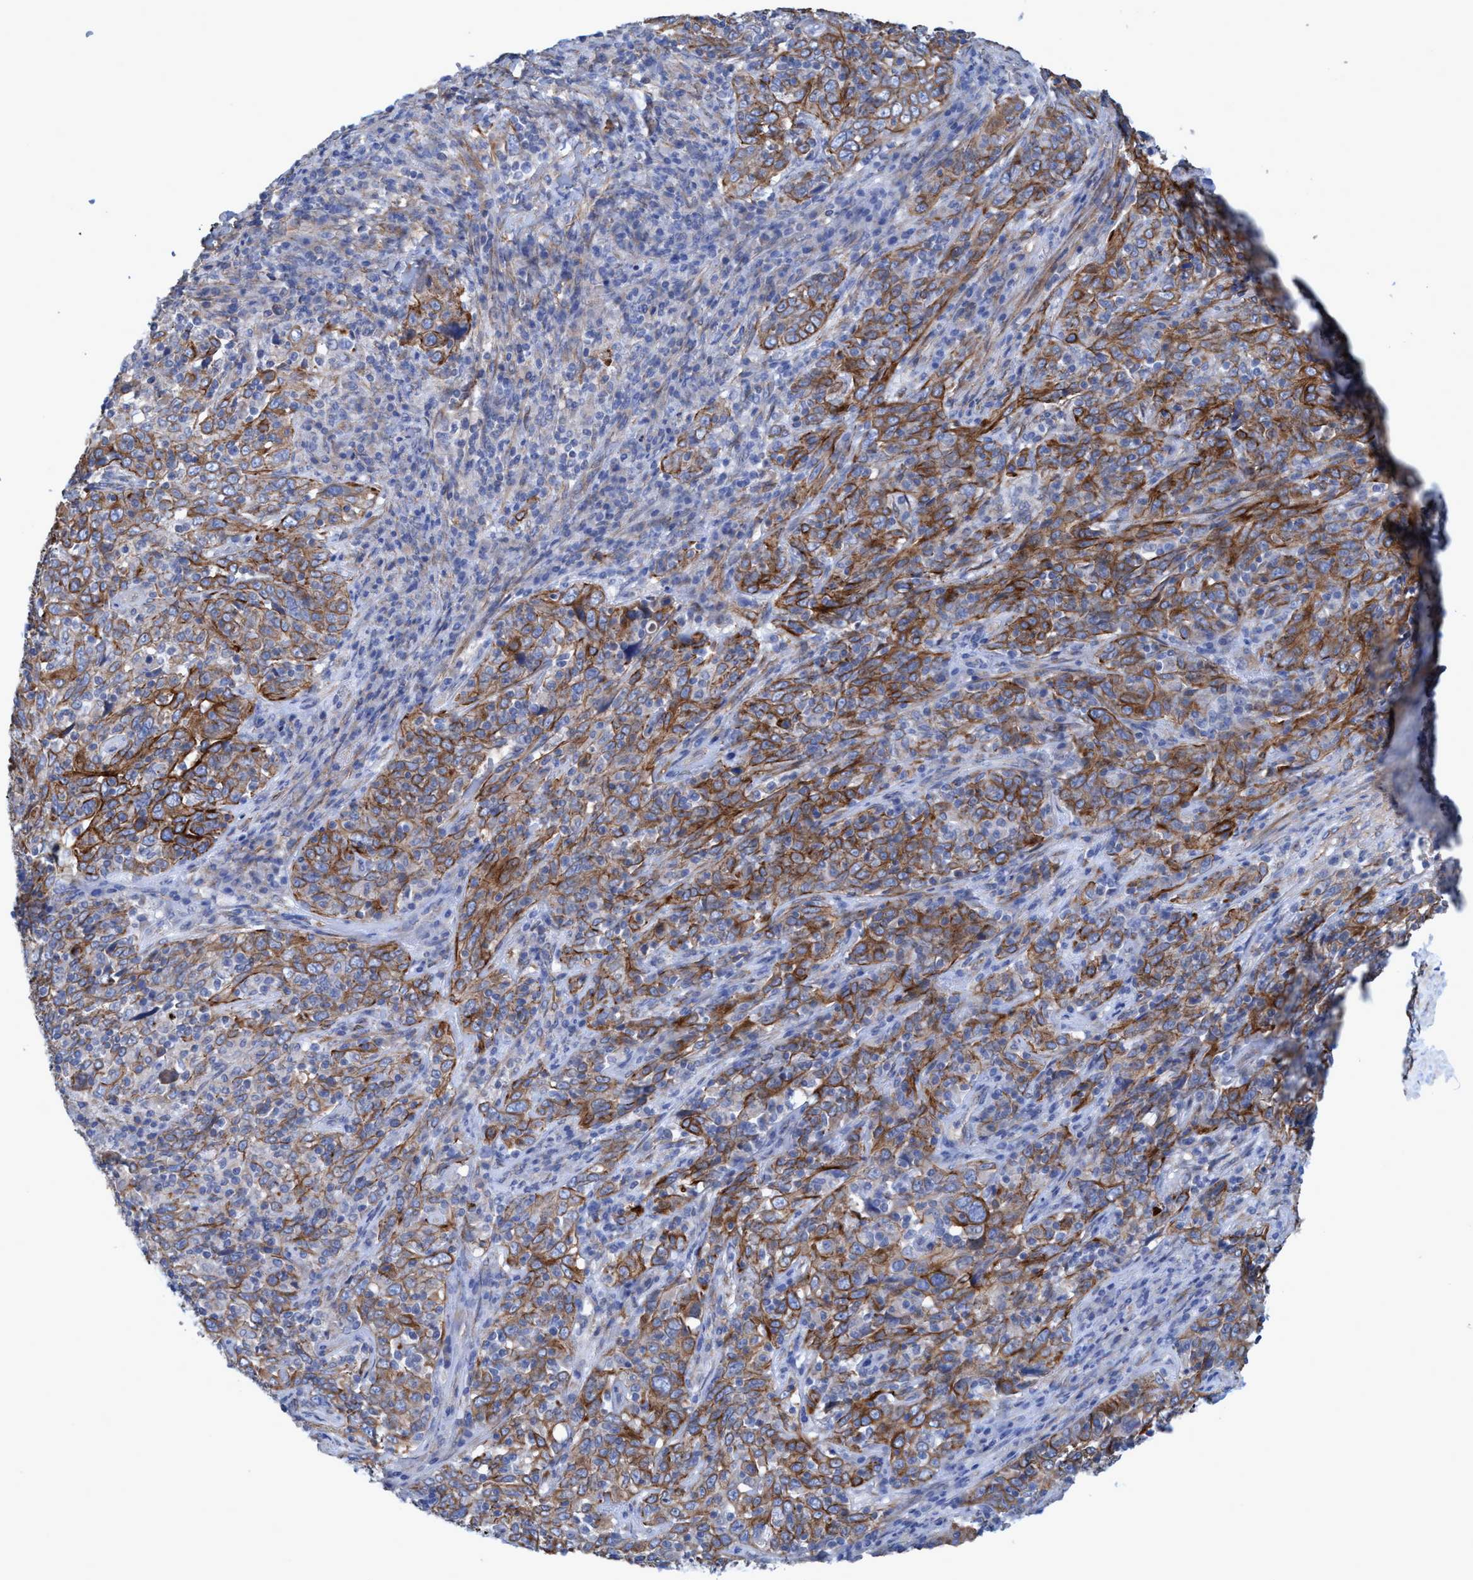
{"staining": {"intensity": "moderate", "quantity": ">75%", "location": "cytoplasmic/membranous"}, "tissue": "cervical cancer", "cell_type": "Tumor cells", "image_type": "cancer", "snomed": [{"axis": "morphology", "description": "Squamous cell carcinoma, NOS"}, {"axis": "topography", "description": "Cervix"}], "caption": "Squamous cell carcinoma (cervical) tissue displays moderate cytoplasmic/membranous expression in approximately >75% of tumor cells", "gene": "GULP1", "patient": {"sex": "female", "age": 46}}